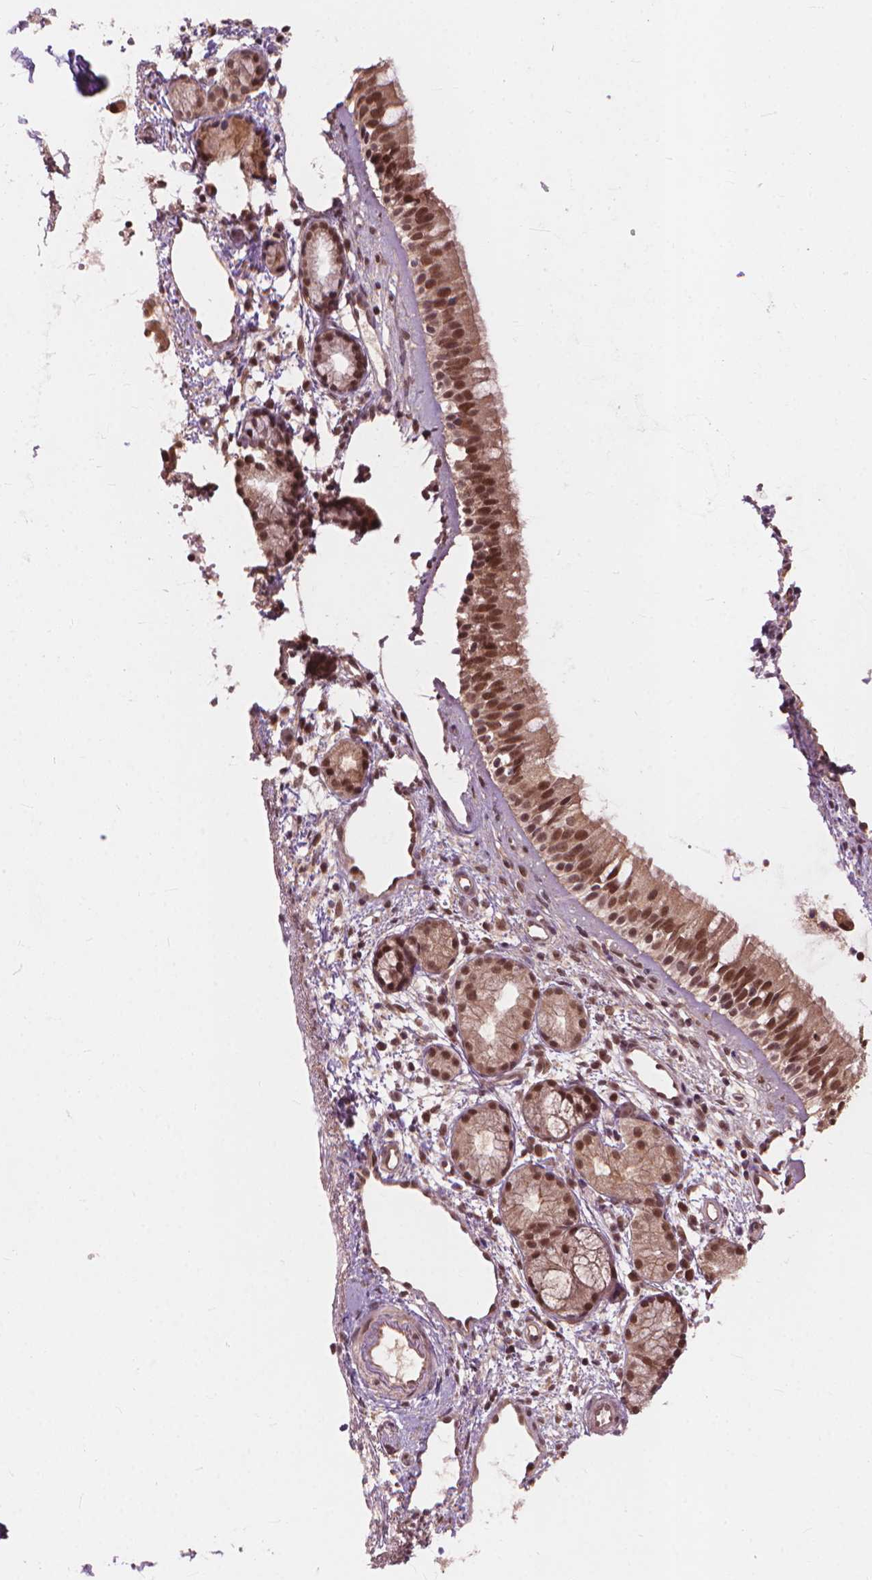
{"staining": {"intensity": "moderate", "quantity": ">75%", "location": "nuclear"}, "tissue": "nasopharynx", "cell_type": "Respiratory epithelial cells", "image_type": "normal", "snomed": [{"axis": "morphology", "description": "Normal tissue, NOS"}, {"axis": "topography", "description": "Nasopharynx"}], "caption": "DAB (3,3'-diaminobenzidine) immunohistochemical staining of unremarkable nasopharynx displays moderate nuclear protein expression in approximately >75% of respiratory epithelial cells. (IHC, brightfield microscopy, high magnification).", "gene": "SSU72", "patient": {"sex": "female", "age": 52}}